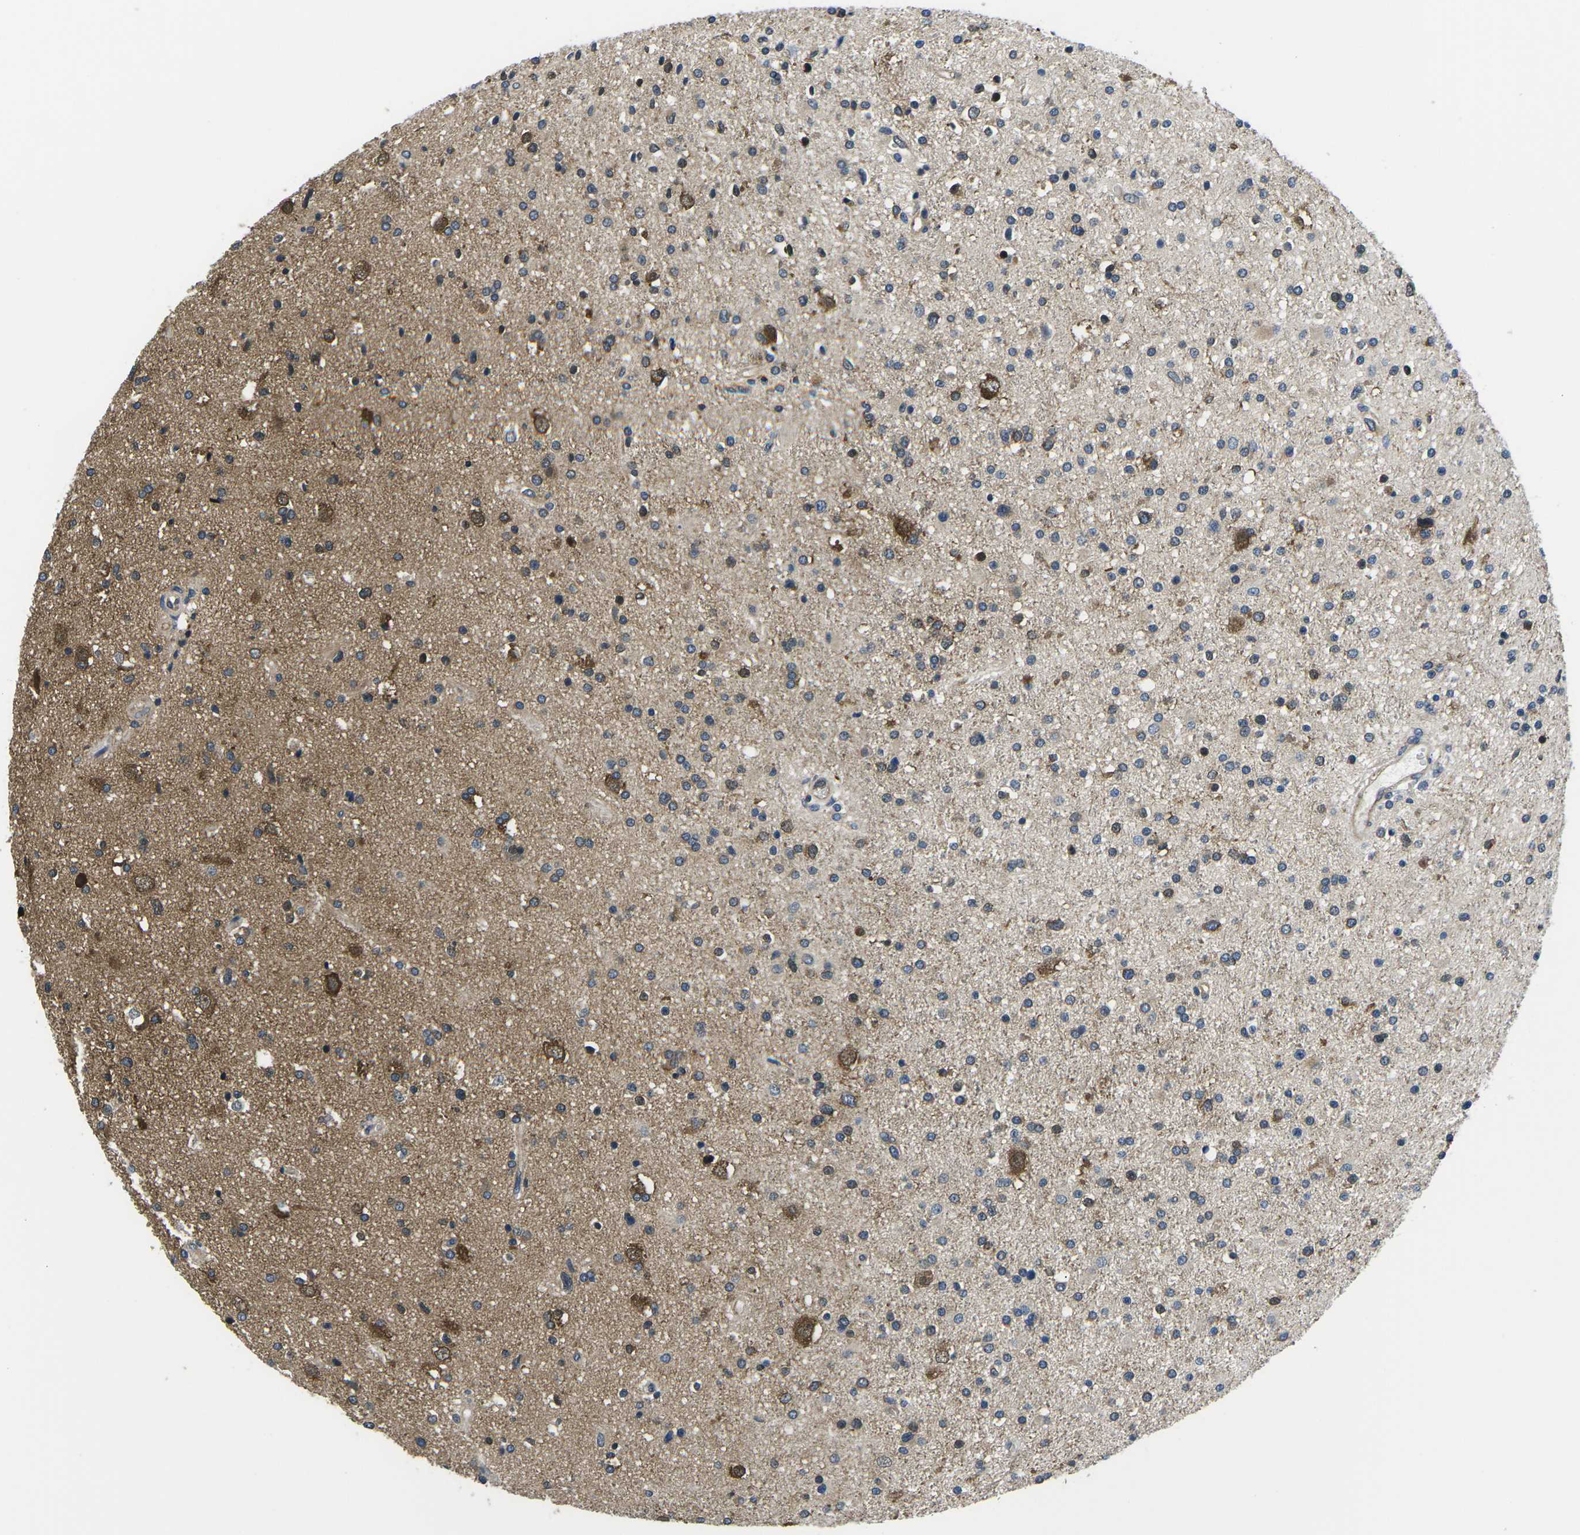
{"staining": {"intensity": "moderate", "quantity": "25%-75%", "location": "cytoplasmic/membranous"}, "tissue": "glioma", "cell_type": "Tumor cells", "image_type": "cancer", "snomed": [{"axis": "morphology", "description": "Glioma, malignant, High grade"}, {"axis": "topography", "description": "Brain"}], "caption": "Immunohistochemical staining of human high-grade glioma (malignant) demonstrates medium levels of moderate cytoplasmic/membranous protein staining in about 25%-75% of tumor cells.", "gene": "GSK3B", "patient": {"sex": "male", "age": 33}}